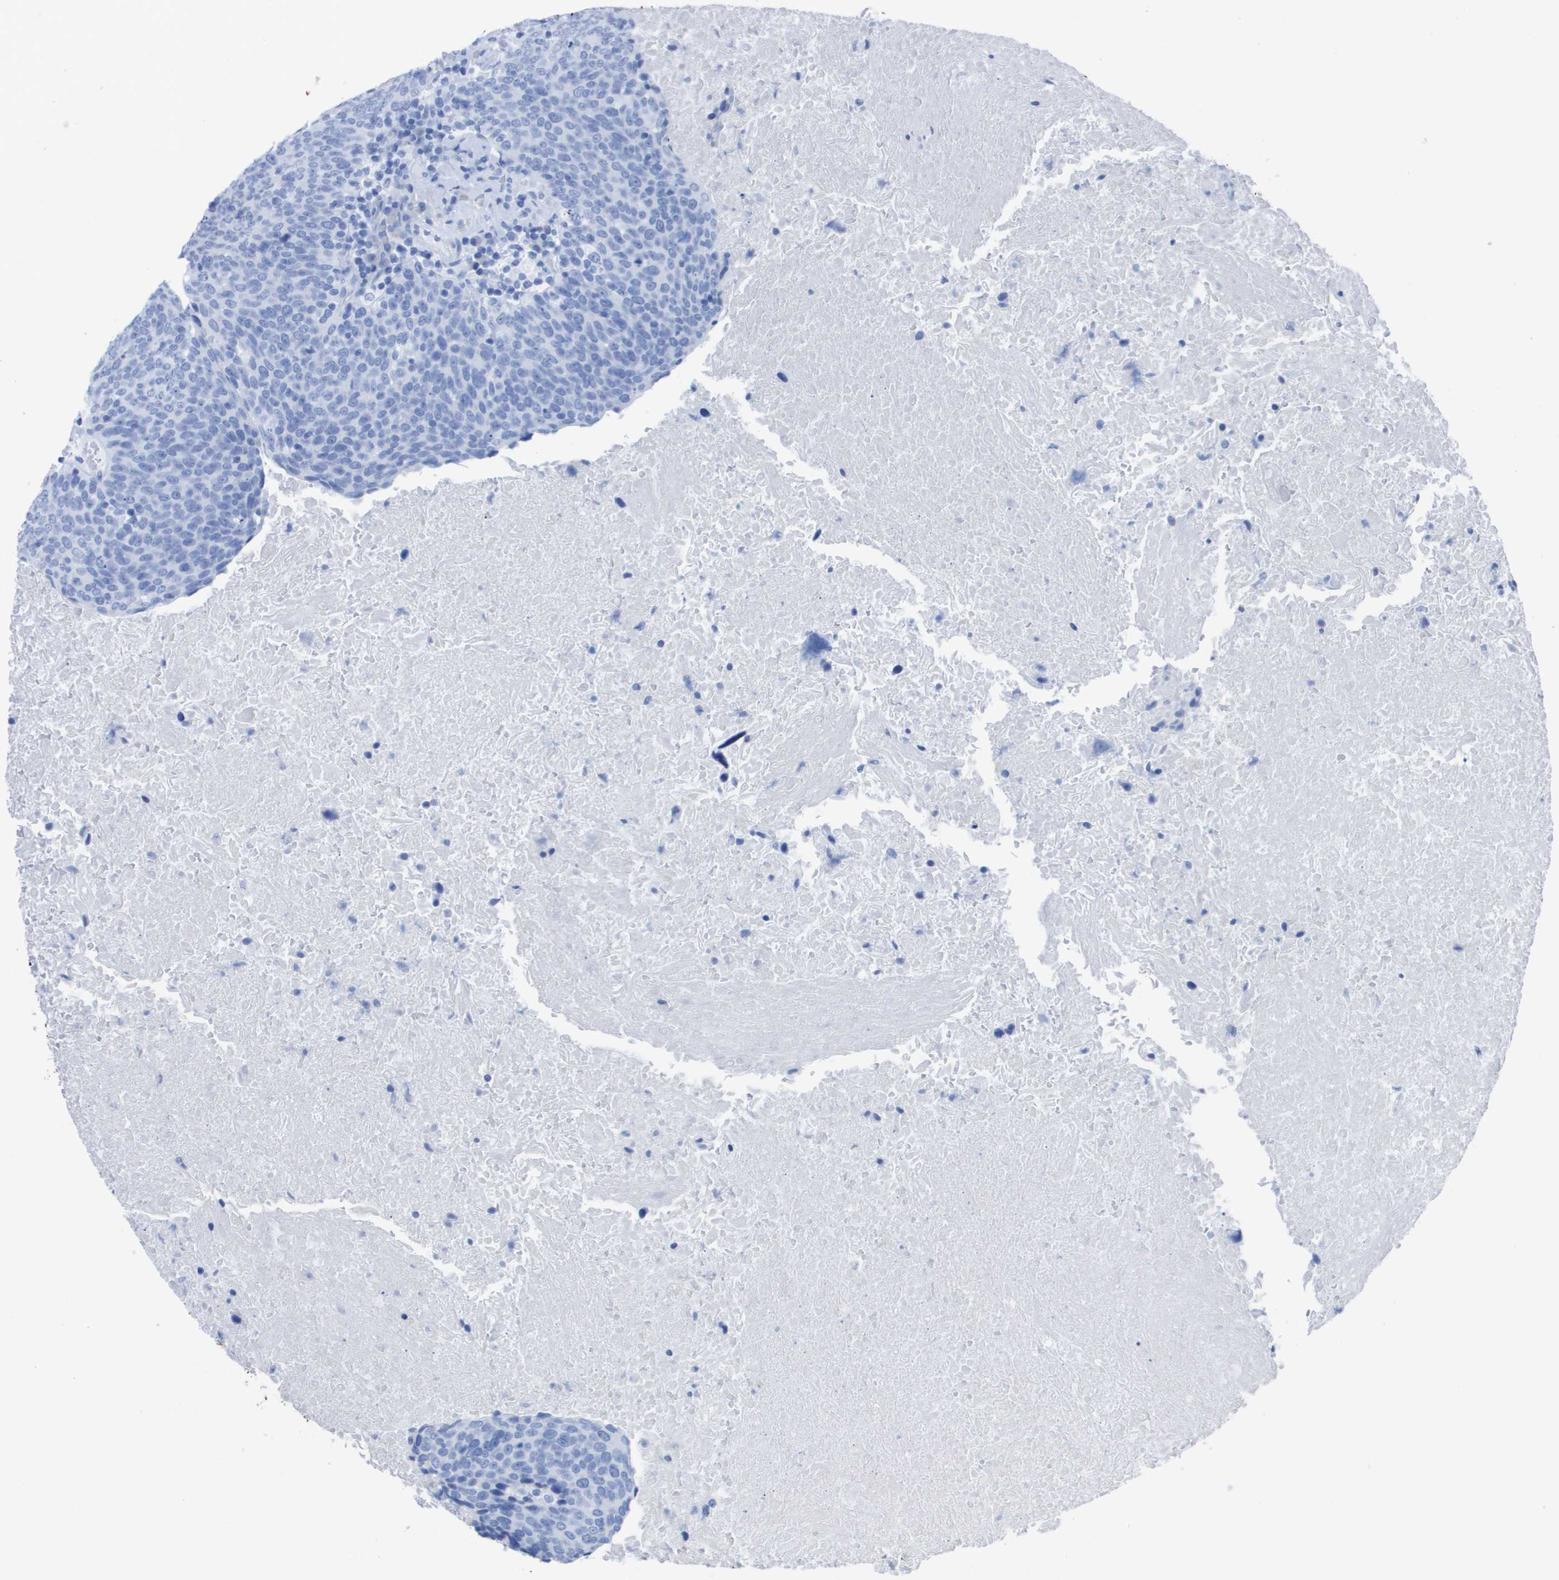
{"staining": {"intensity": "negative", "quantity": "none", "location": "none"}, "tissue": "head and neck cancer", "cell_type": "Tumor cells", "image_type": "cancer", "snomed": [{"axis": "morphology", "description": "Squamous cell carcinoma, NOS"}, {"axis": "morphology", "description": "Squamous cell carcinoma, metastatic, NOS"}, {"axis": "topography", "description": "Lymph node"}, {"axis": "topography", "description": "Head-Neck"}], "caption": "High power microscopy photomicrograph of an immunohistochemistry (IHC) micrograph of metastatic squamous cell carcinoma (head and neck), revealing no significant positivity in tumor cells.", "gene": "KCNA3", "patient": {"sex": "male", "age": 62}}